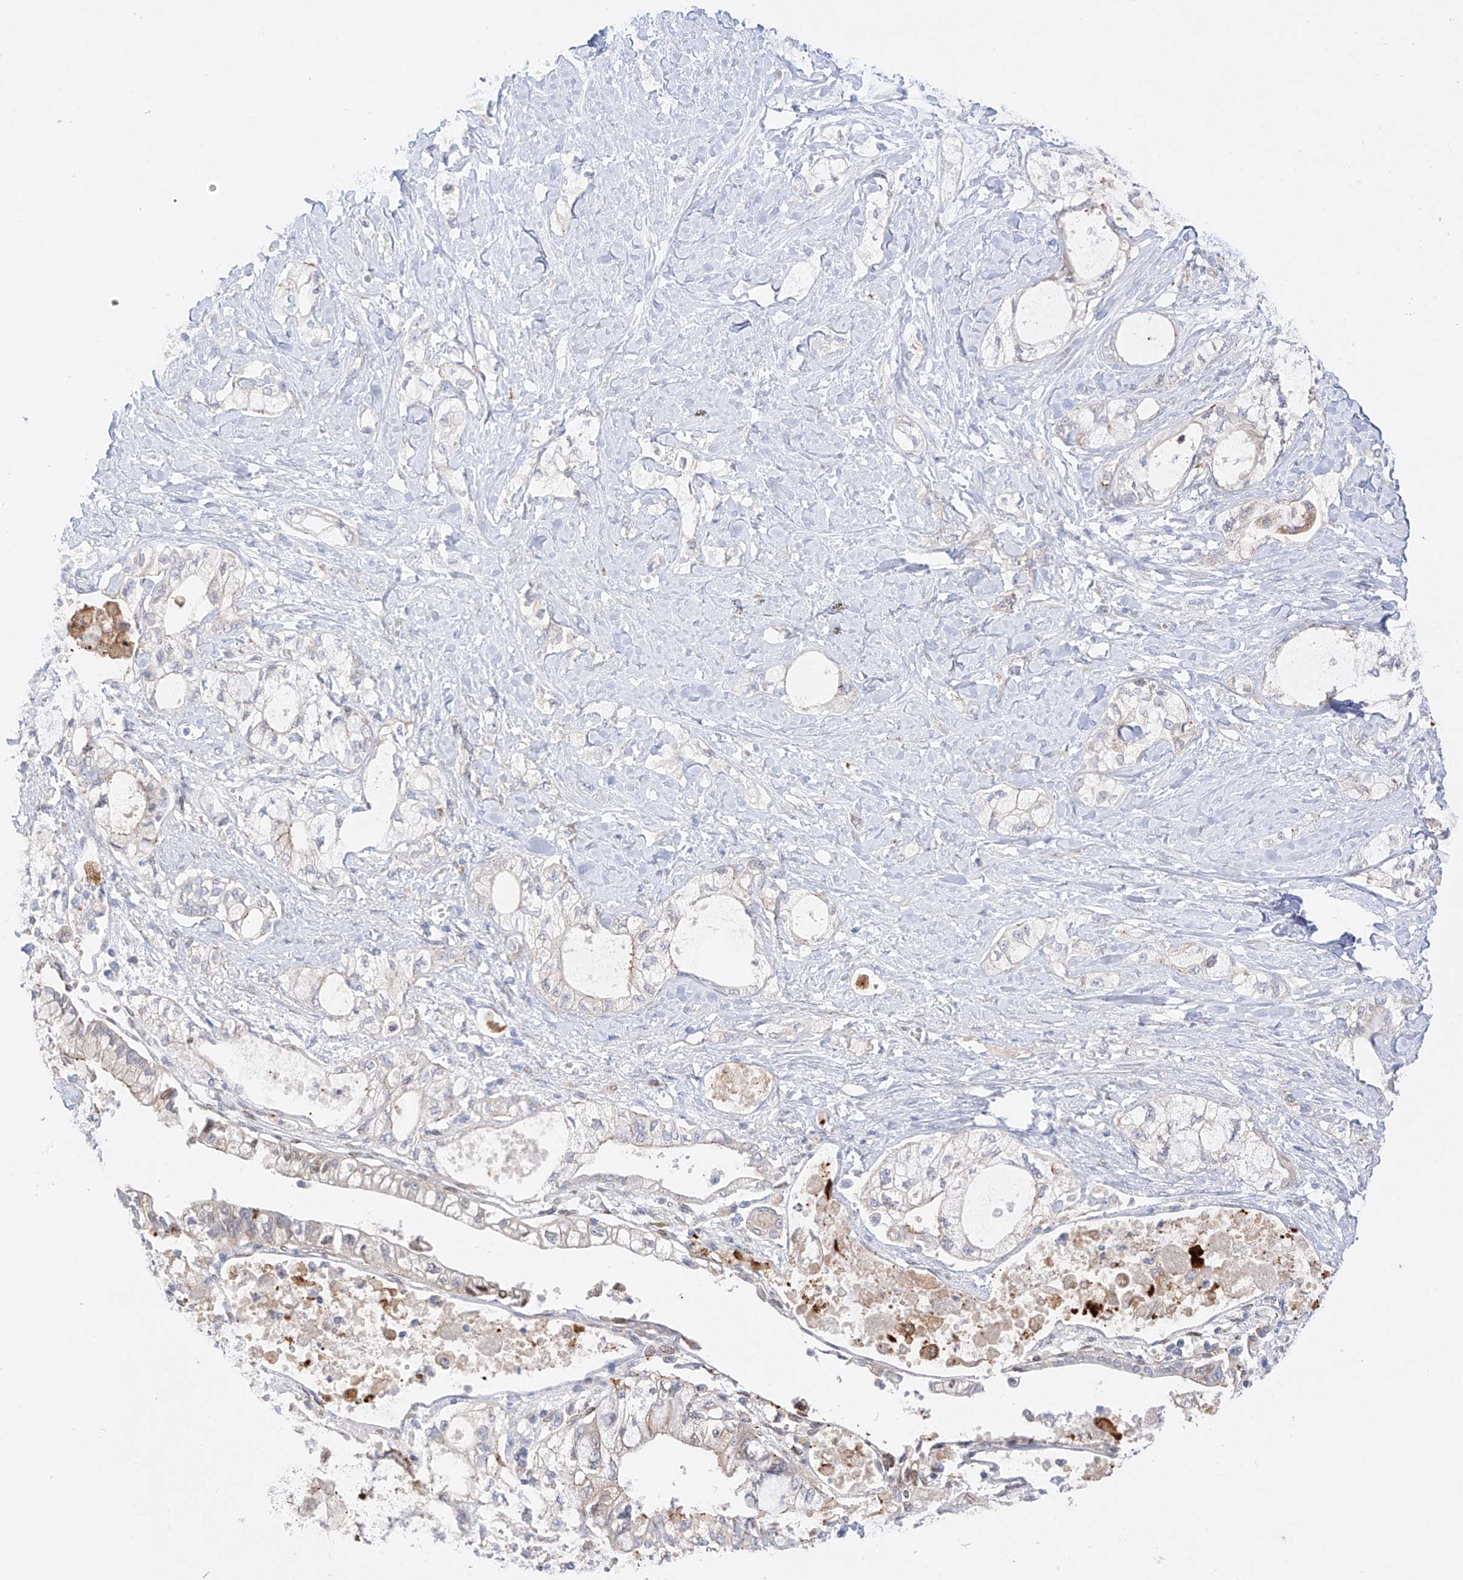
{"staining": {"intensity": "negative", "quantity": "none", "location": "none"}, "tissue": "pancreatic cancer", "cell_type": "Tumor cells", "image_type": "cancer", "snomed": [{"axis": "morphology", "description": "Adenocarcinoma, NOS"}, {"axis": "topography", "description": "Pancreas"}], "caption": "Micrograph shows no significant protein positivity in tumor cells of pancreatic cancer (adenocarcinoma).", "gene": "PCYOX1", "patient": {"sex": "male", "age": 70}}